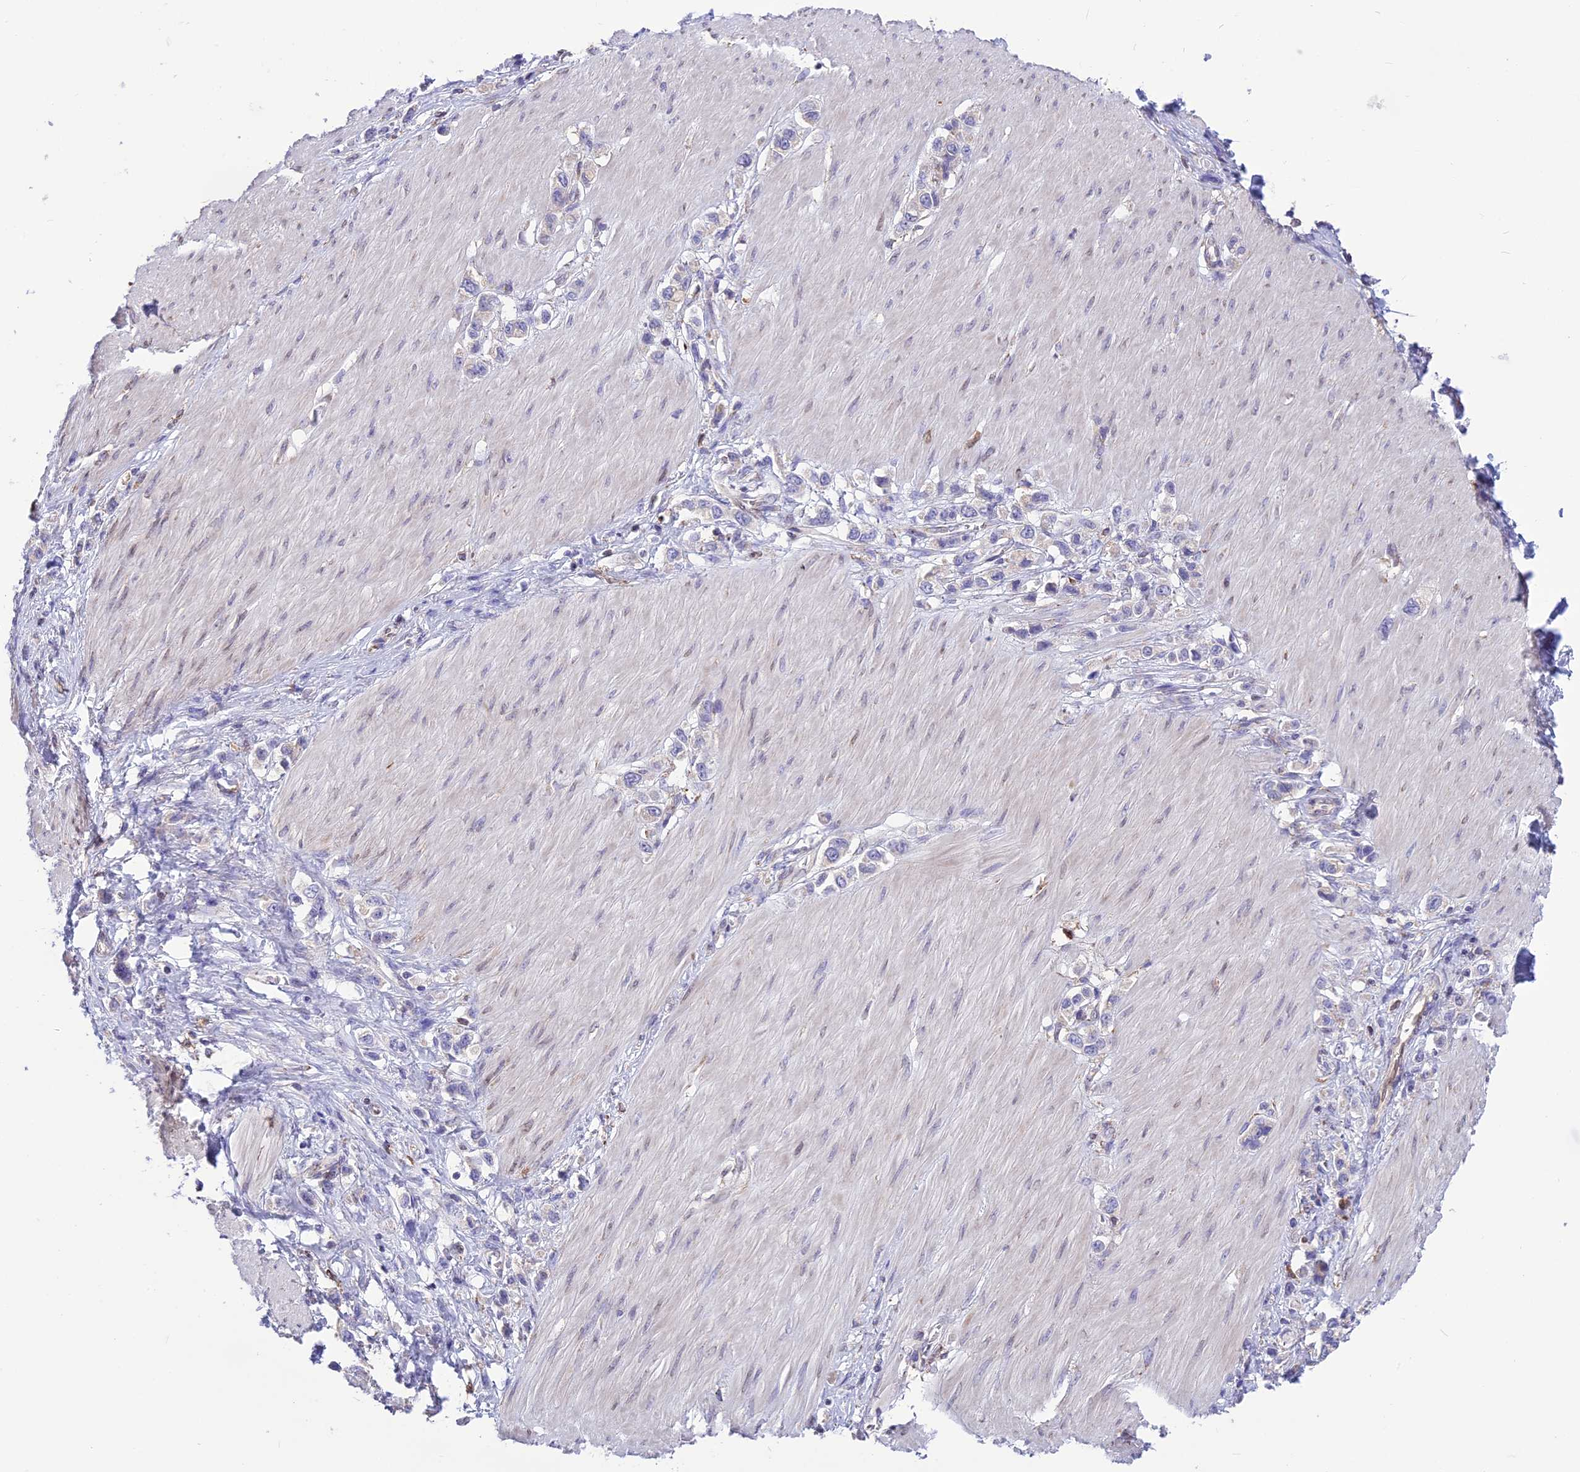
{"staining": {"intensity": "negative", "quantity": "none", "location": "none"}, "tissue": "stomach cancer", "cell_type": "Tumor cells", "image_type": "cancer", "snomed": [{"axis": "morphology", "description": "Normal tissue, NOS"}, {"axis": "morphology", "description": "Adenocarcinoma, NOS"}, {"axis": "topography", "description": "Stomach, upper"}, {"axis": "topography", "description": "Stomach"}], "caption": "Immunohistochemistry photomicrograph of human stomach cancer stained for a protein (brown), which exhibits no expression in tumor cells.", "gene": "DOC2B", "patient": {"sex": "female", "age": 65}}